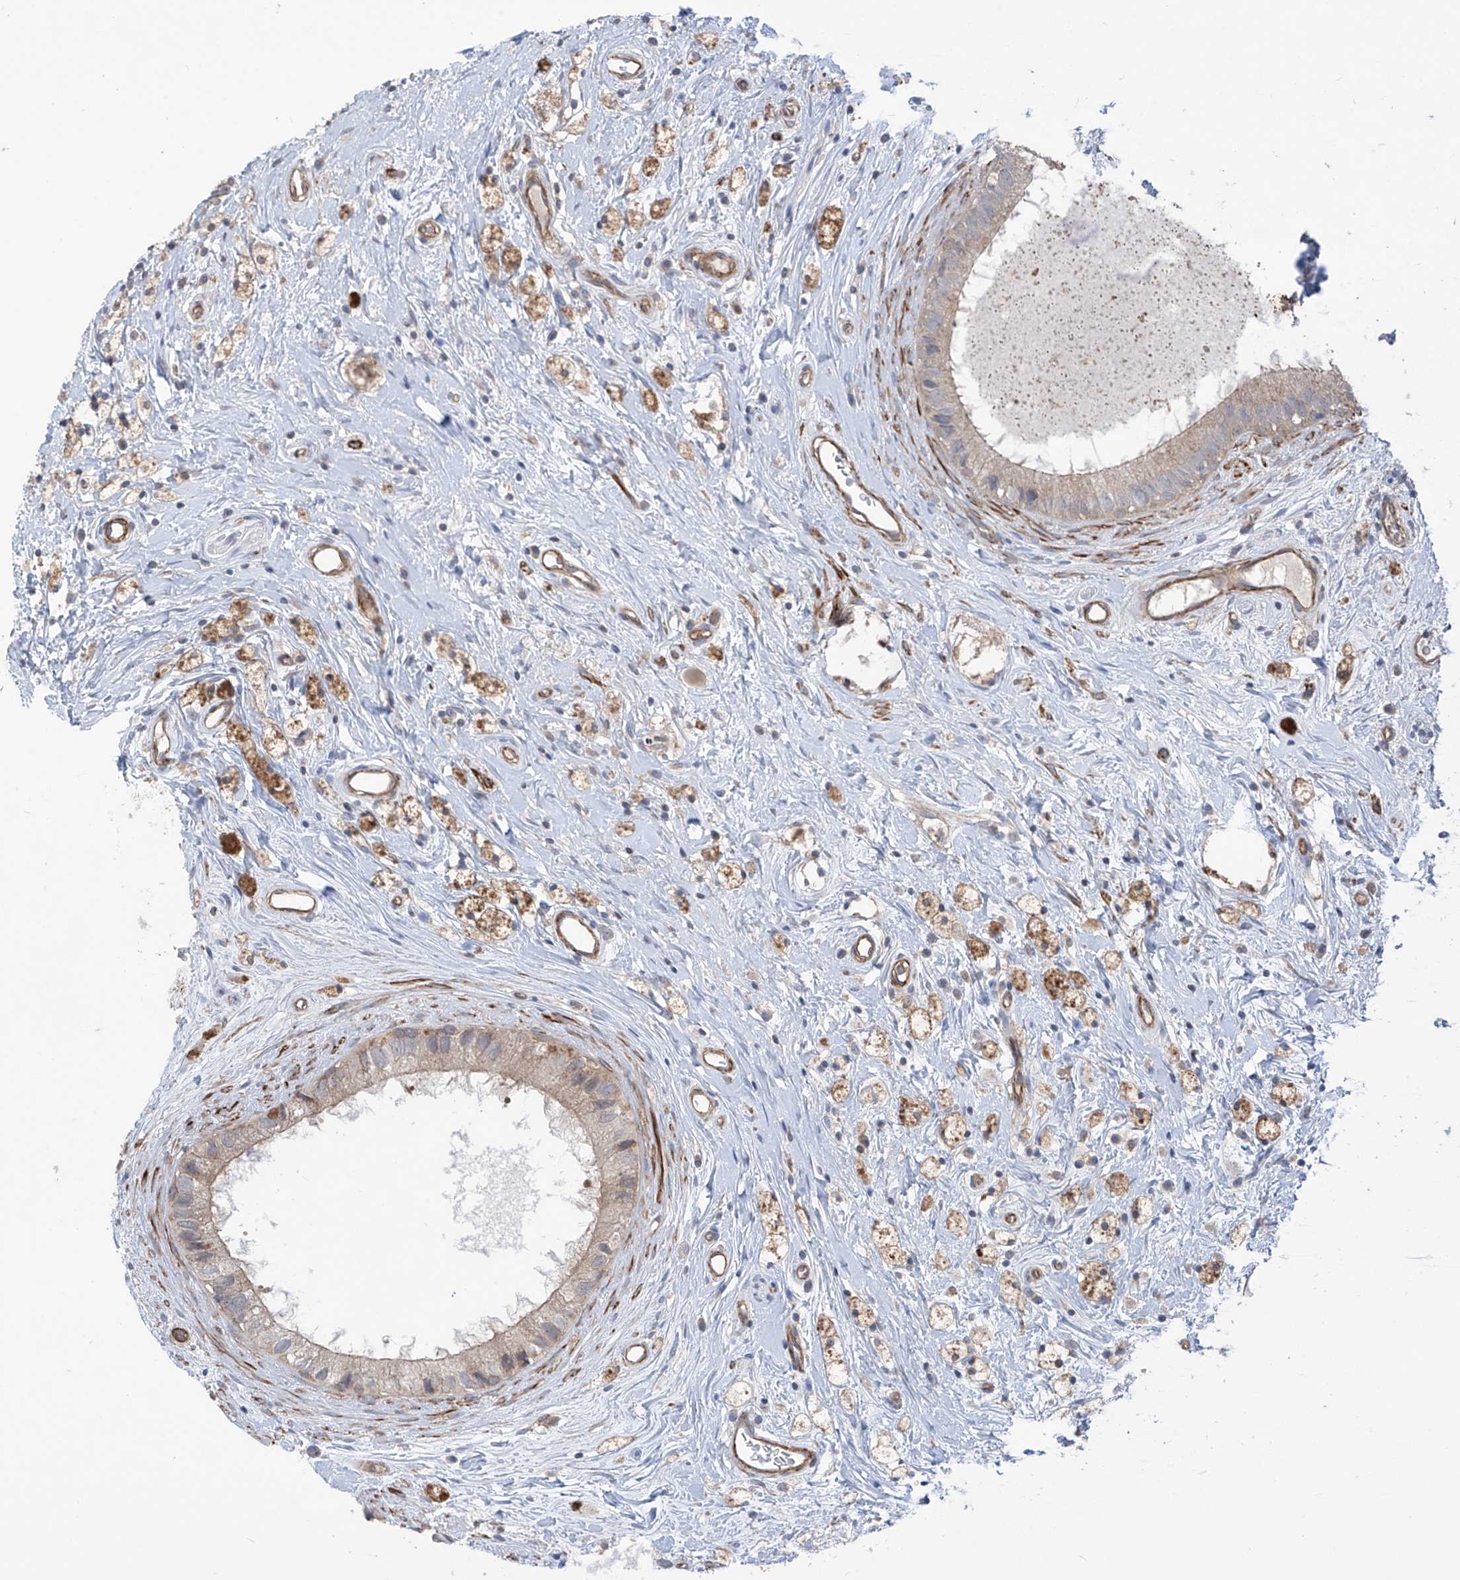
{"staining": {"intensity": "weak", "quantity": "25%-75%", "location": "cytoplasmic/membranous"}, "tissue": "epididymis", "cell_type": "Glandular cells", "image_type": "normal", "snomed": [{"axis": "morphology", "description": "Normal tissue, NOS"}, {"axis": "topography", "description": "Epididymis"}], "caption": "Immunohistochemistry (IHC) of normal epididymis shows low levels of weak cytoplasmic/membranous staining in approximately 25%-75% of glandular cells.", "gene": "TRMU", "patient": {"sex": "male", "age": 80}}